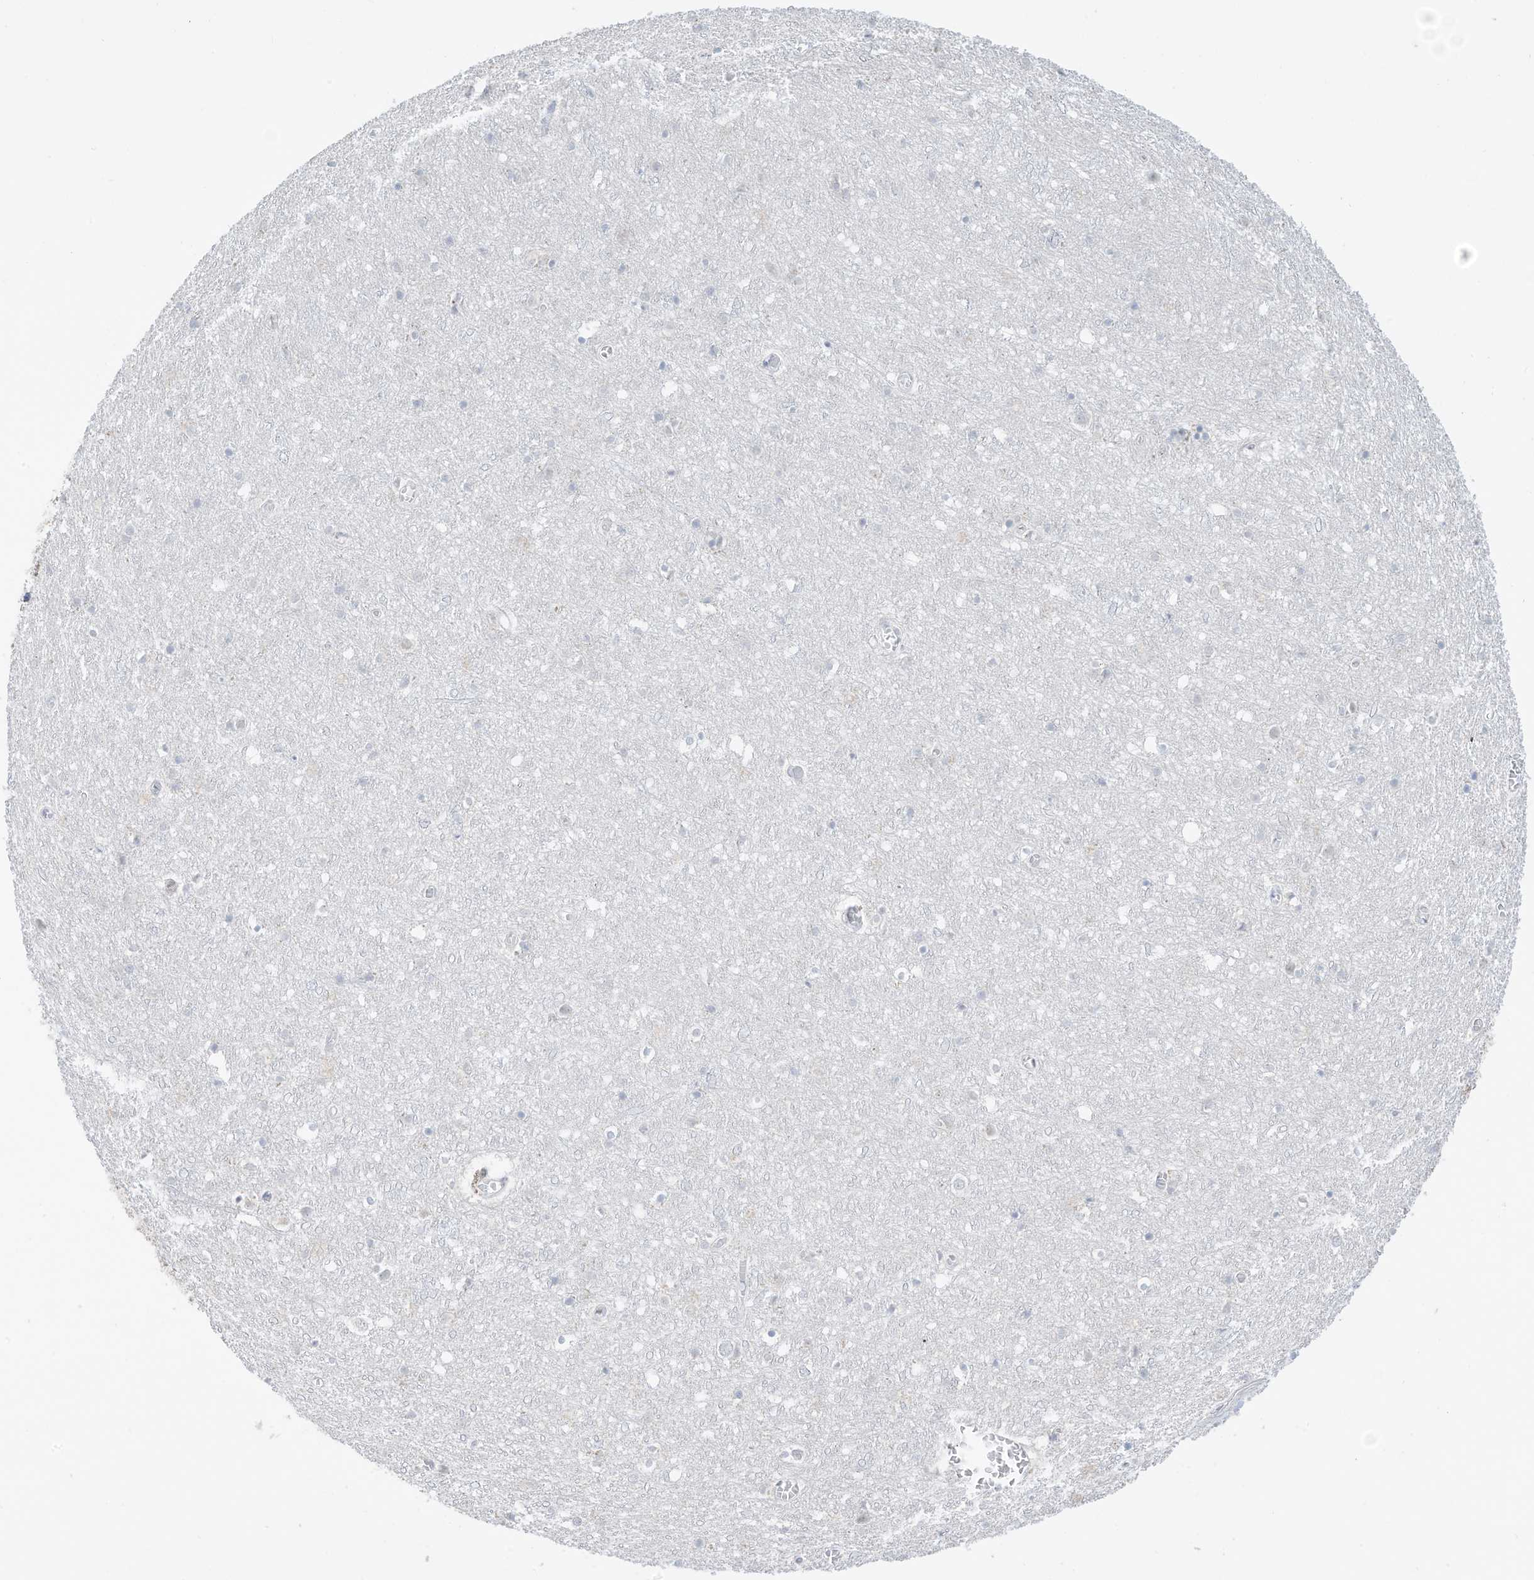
{"staining": {"intensity": "negative", "quantity": "none", "location": "none"}, "tissue": "cerebral cortex", "cell_type": "Endothelial cells", "image_type": "normal", "snomed": [{"axis": "morphology", "description": "Normal tissue, NOS"}, {"axis": "topography", "description": "Cerebral cortex"}], "caption": "The micrograph displays no staining of endothelial cells in unremarkable cerebral cortex.", "gene": "OGT", "patient": {"sex": "female", "age": 64}}